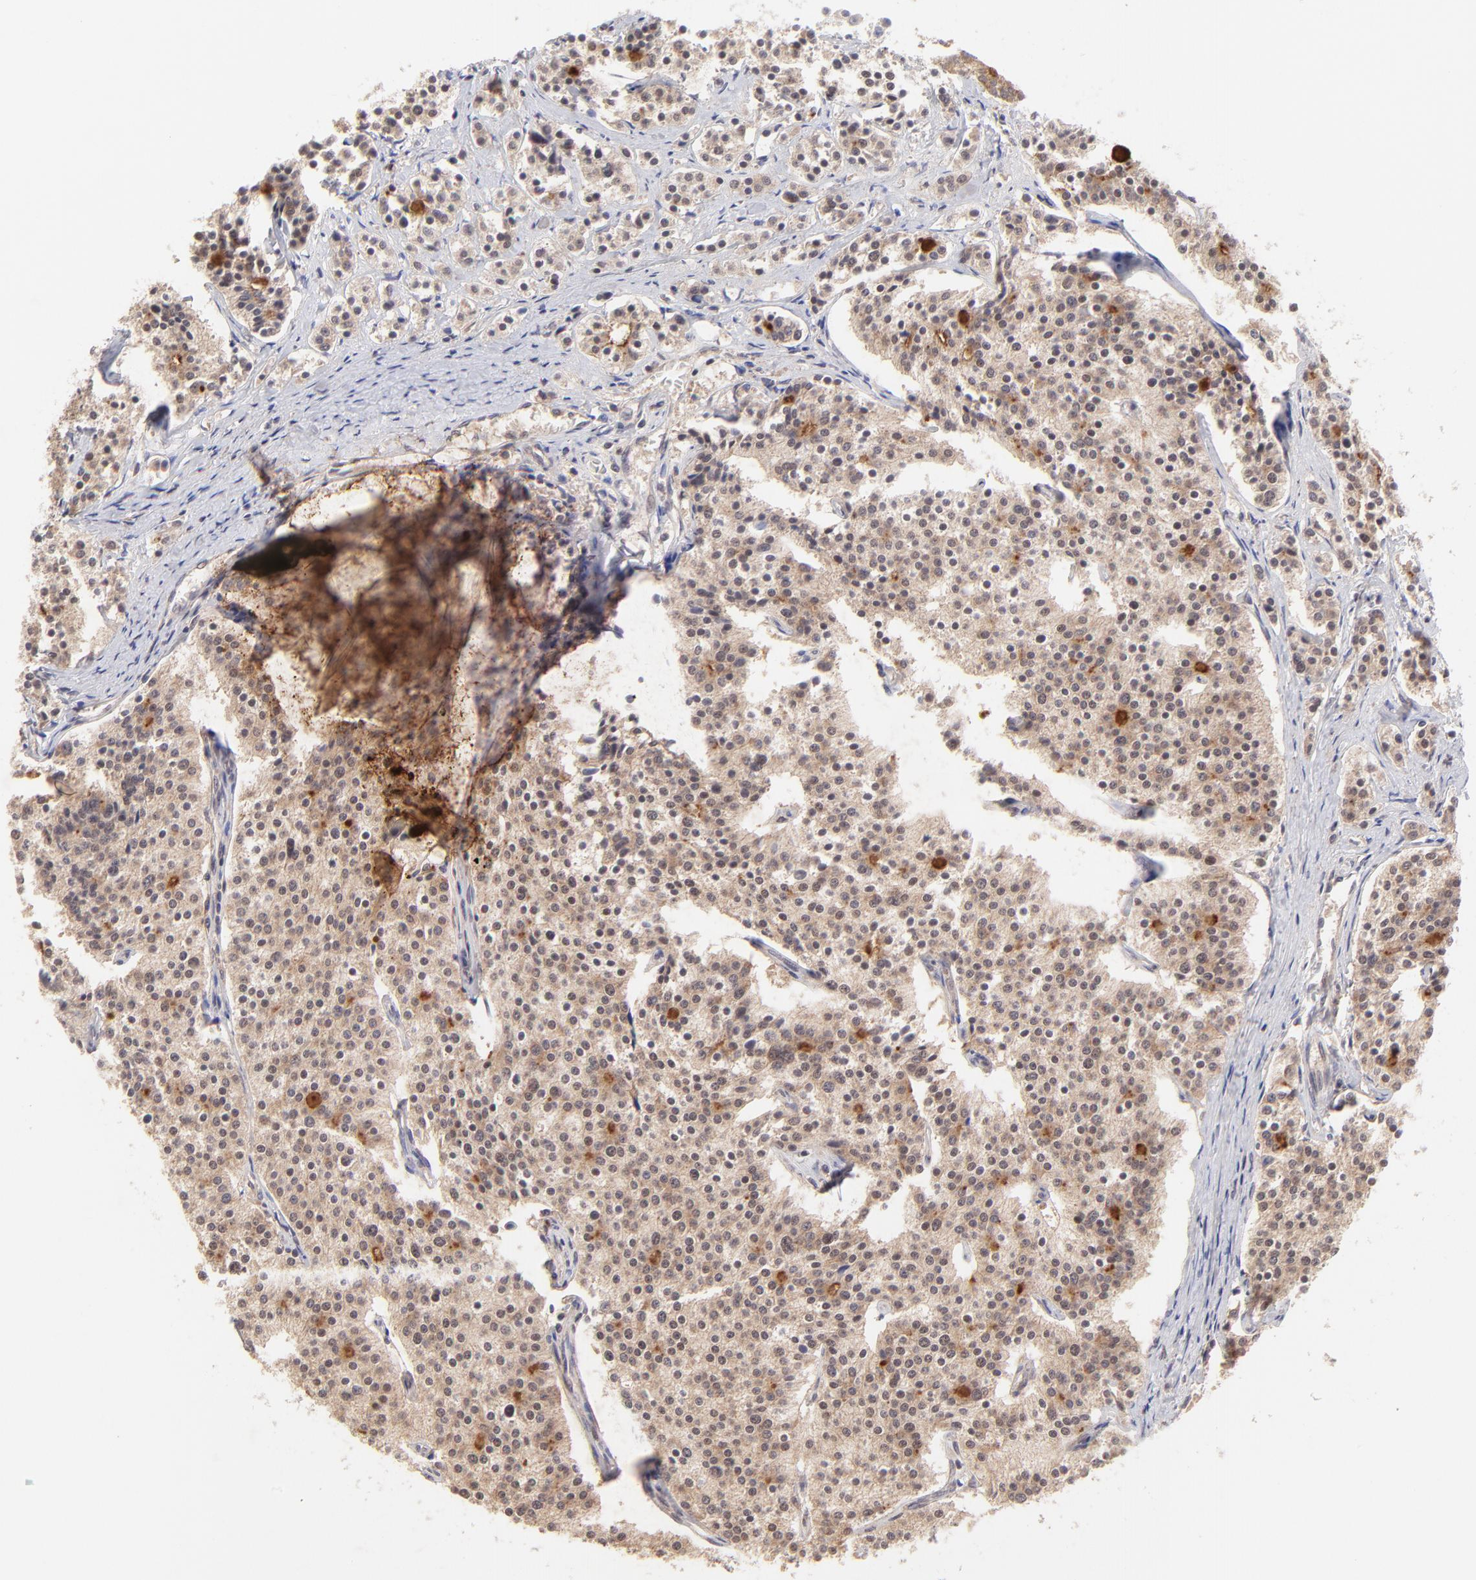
{"staining": {"intensity": "moderate", "quantity": ">75%", "location": "cytoplasmic/membranous"}, "tissue": "carcinoid", "cell_type": "Tumor cells", "image_type": "cancer", "snomed": [{"axis": "morphology", "description": "Carcinoid, malignant, NOS"}, {"axis": "topography", "description": "Small intestine"}], "caption": "This micrograph exhibits carcinoid (malignant) stained with immunohistochemistry (IHC) to label a protein in brown. The cytoplasmic/membranous of tumor cells show moderate positivity for the protein. Nuclei are counter-stained blue.", "gene": "TNRC6B", "patient": {"sex": "male", "age": 63}}